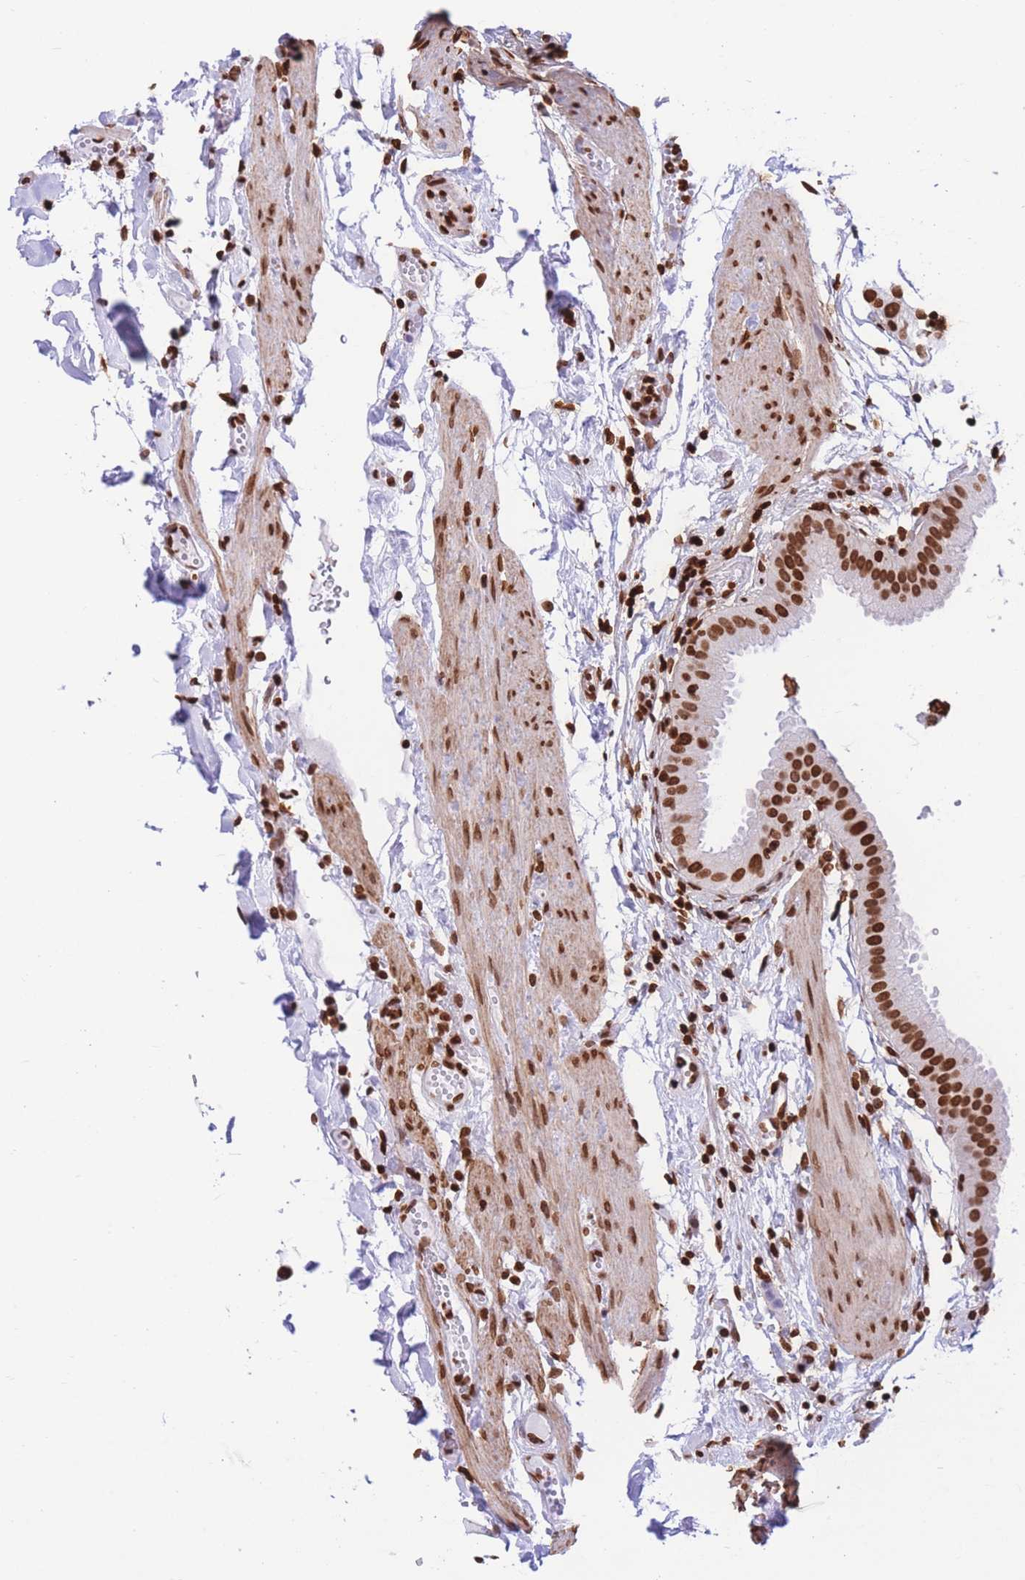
{"staining": {"intensity": "strong", "quantity": ">75%", "location": "nuclear"}, "tissue": "gallbladder", "cell_type": "Glandular cells", "image_type": "normal", "snomed": [{"axis": "morphology", "description": "Normal tissue, NOS"}, {"axis": "topography", "description": "Gallbladder"}], "caption": "Immunohistochemical staining of benign human gallbladder shows strong nuclear protein positivity in approximately >75% of glandular cells.", "gene": "H2BC10", "patient": {"sex": "female", "age": 61}}